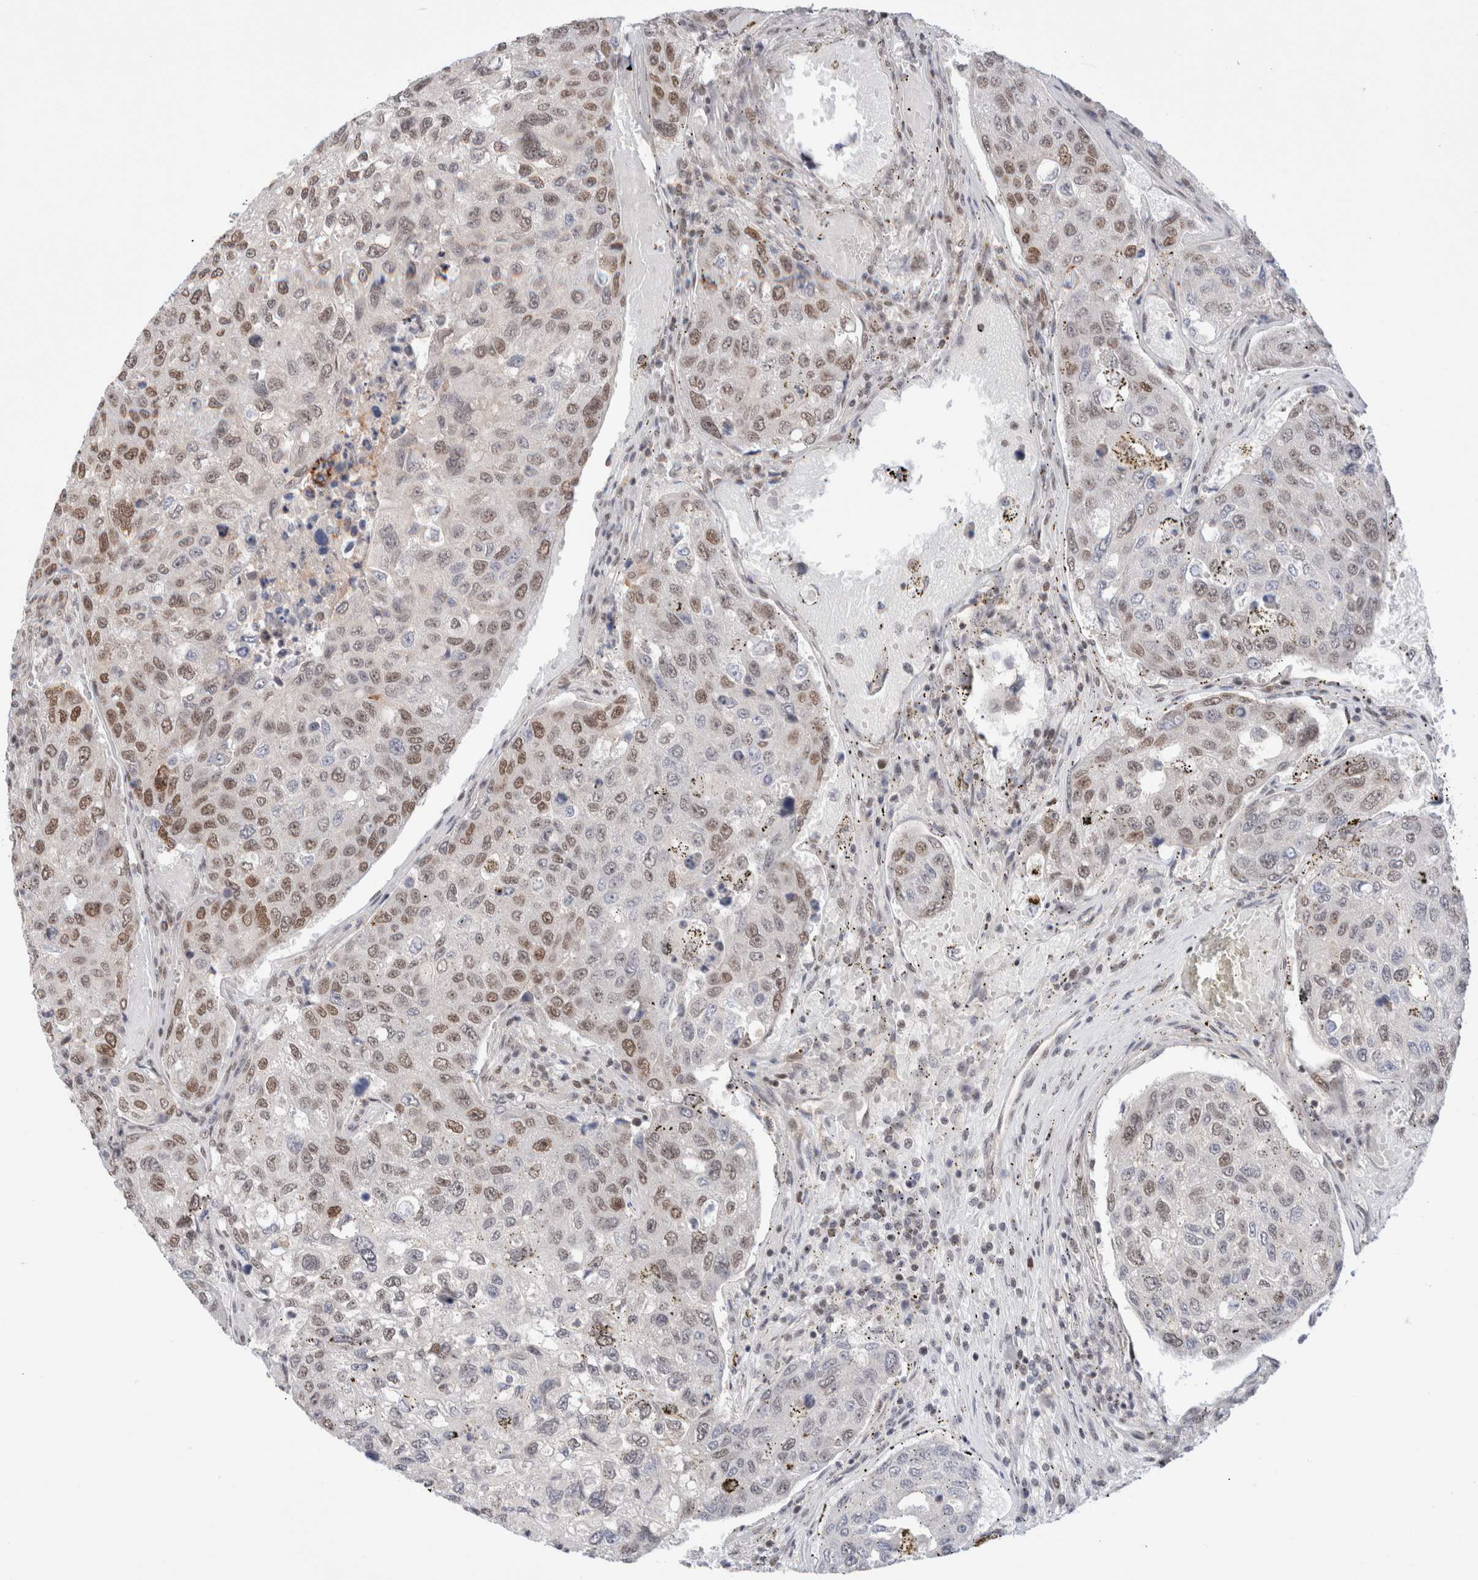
{"staining": {"intensity": "moderate", "quantity": "25%-75%", "location": "nuclear"}, "tissue": "urothelial cancer", "cell_type": "Tumor cells", "image_type": "cancer", "snomed": [{"axis": "morphology", "description": "Urothelial carcinoma, High grade"}, {"axis": "topography", "description": "Lymph node"}, {"axis": "topography", "description": "Urinary bladder"}], "caption": "This micrograph exhibits IHC staining of human urothelial cancer, with medium moderate nuclear staining in about 25%-75% of tumor cells.", "gene": "GATAD2A", "patient": {"sex": "male", "age": 51}}